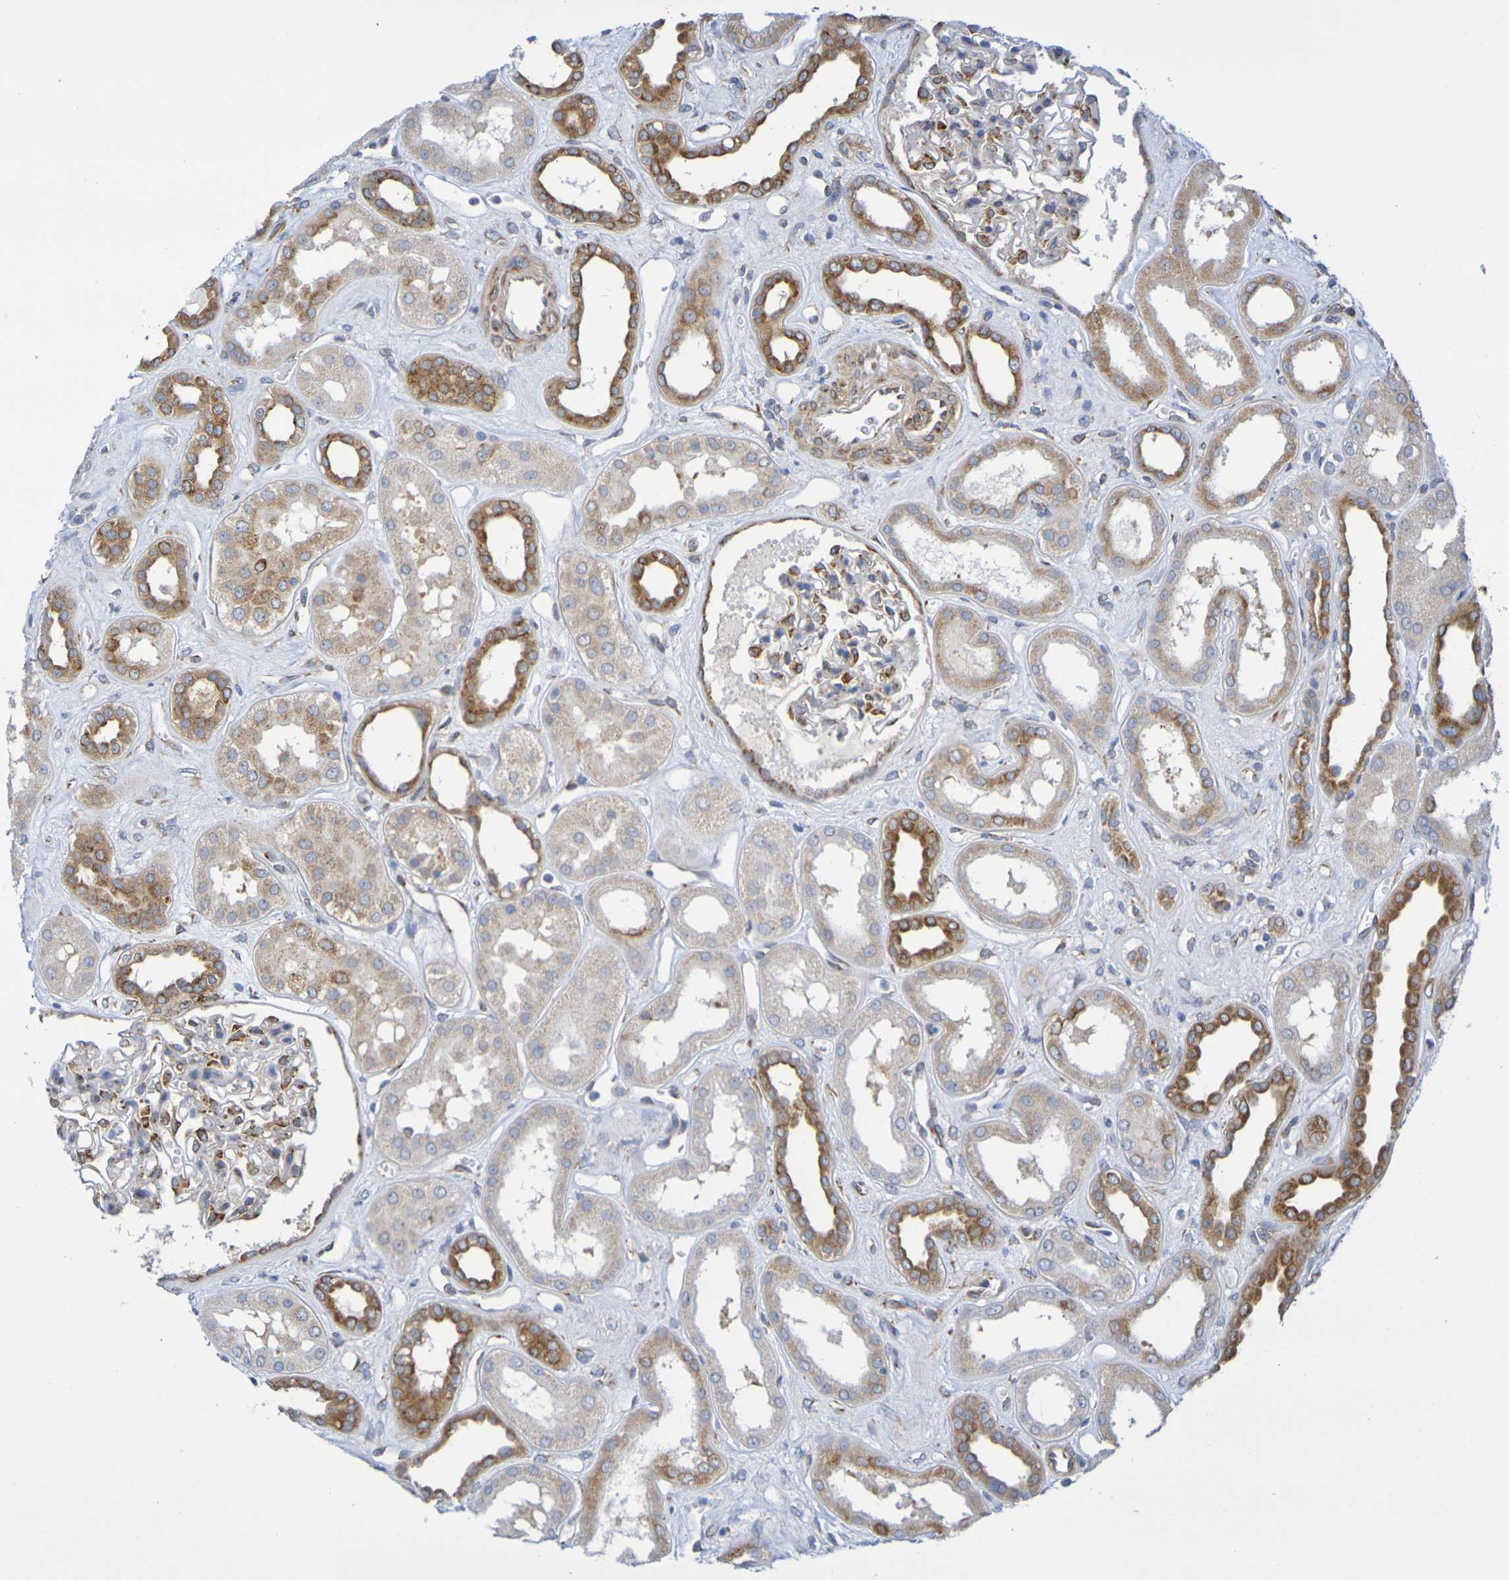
{"staining": {"intensity": "moderate", "quantity": "25%-75%", "location": "cytoplasmic/membranous"}, "tissue": "kidney", "cell_type": "Cells in glomeruli", "image_type": "normal", "snomed": [{"axis": "morphology", "description": "Normal tissue, NOS"}, {"axis": "topography", "description": "Kidney"}], "caption": "High-power microscopy captured an immunohistochemistry (IHC) micrograph of benign kidney, revealing moderate cytoplasmic/membranous positivity in approximately 25%-75% of cells in glomeruli. The staining was performed using DAB (3,3'-diaminobenzidine) to visualize the protein expression in brown, while the nuclei were stained in blue with hematoxylin (Magnification: 20x).", "gene": "TMCC3", "patient": {"sex": "male", "age": 59}}